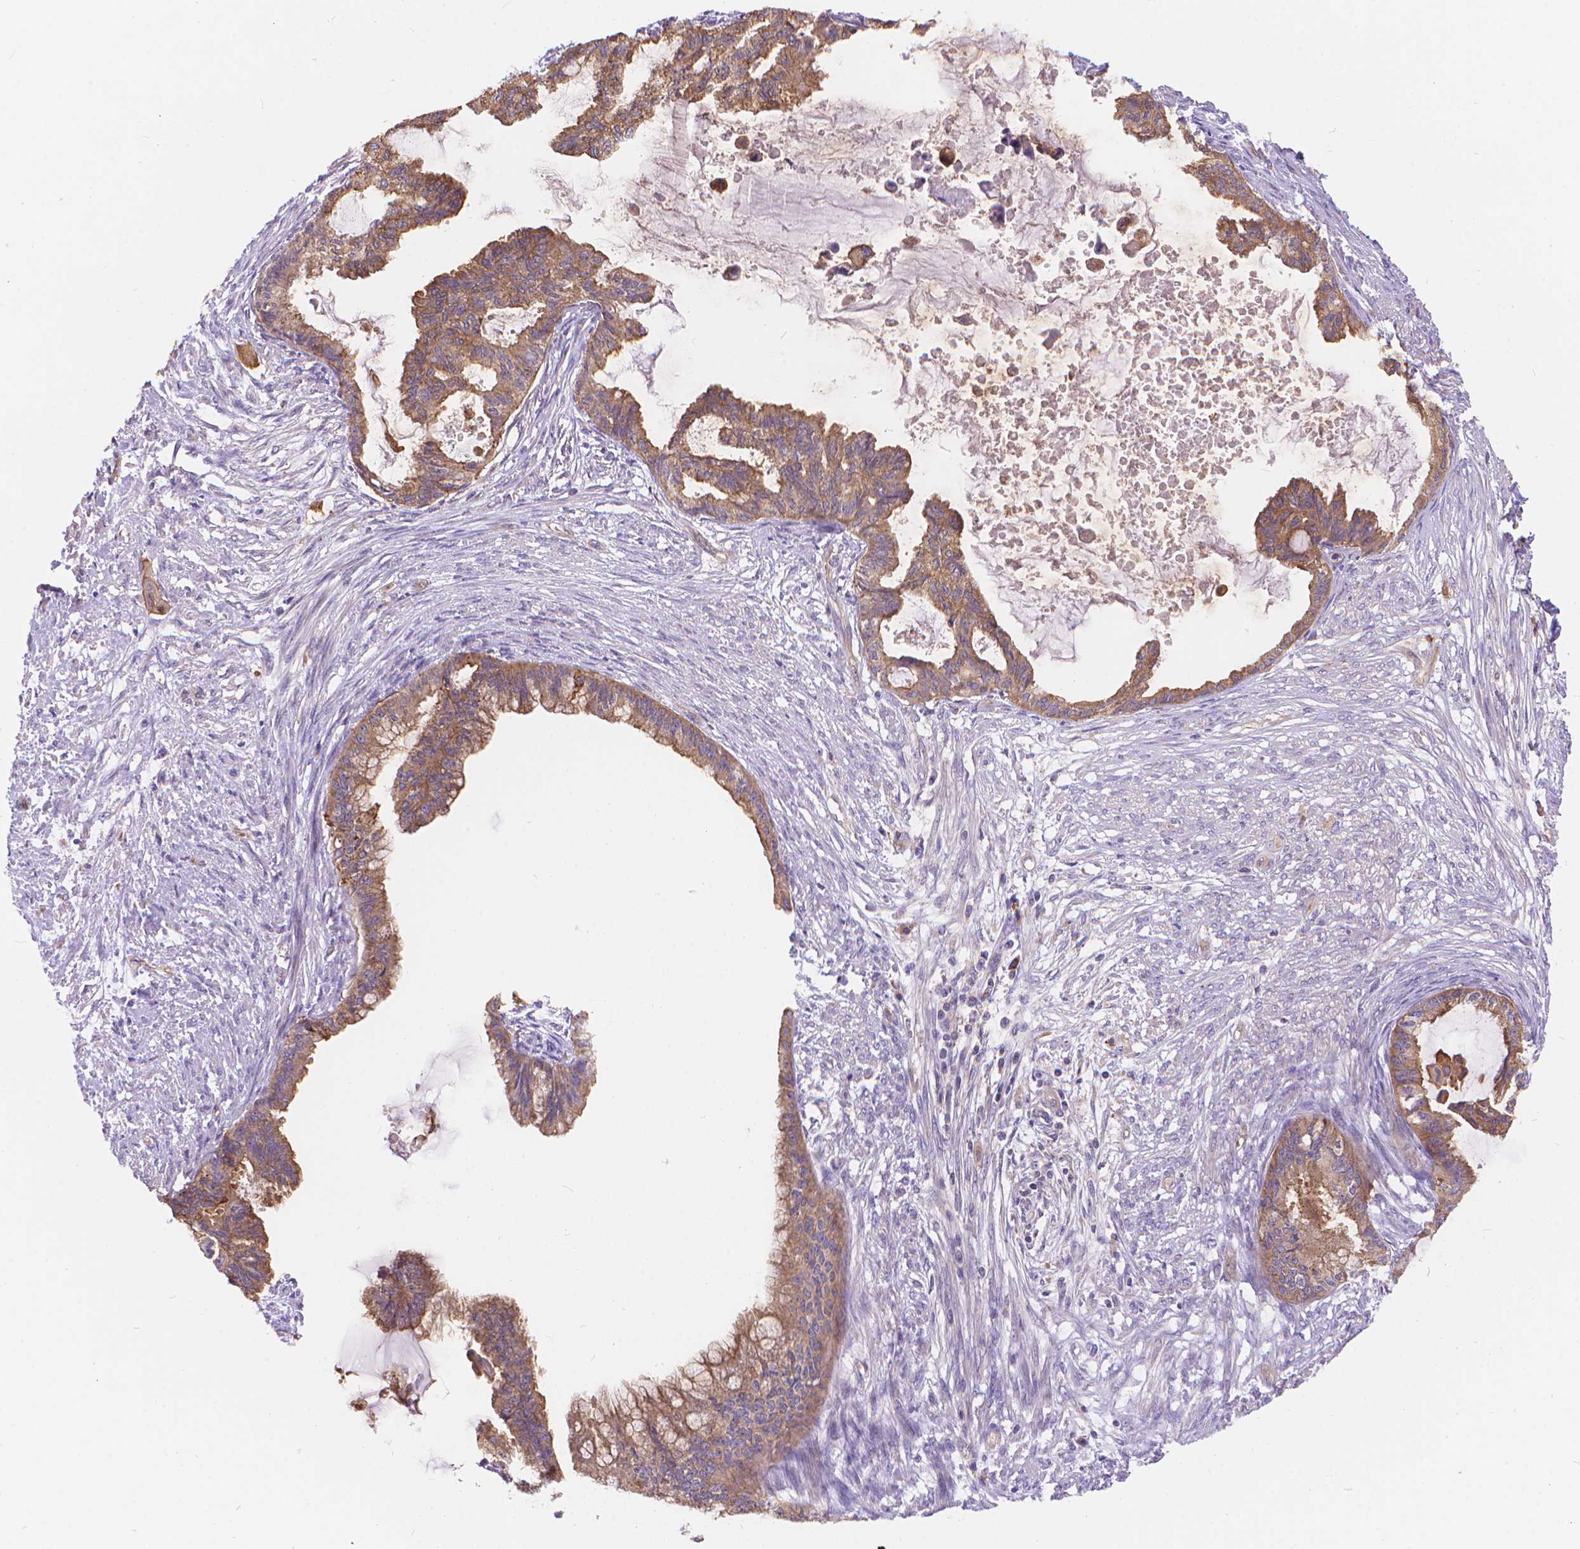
{"staining": {"intensity": "weak", "quantity": ">75%", "location": "cytoplasmic/membranous"}, "tissue": "endometrial cancer", "cell_type": "Tumor cells", "image_type": "cancer", "snomed": [{"axis": "morphology", "description": "Adenocarcinoma, NOS"}, {"axis": "topography", "description": "Endometrium"}], "caption": "The immunohistochemical stain highlights weak cytoplasmic/membranous staining in tumor cells of endometrial cancer tissue.", "gene": "ARAP1", "patient": {"sex": "female", "age": 86}}